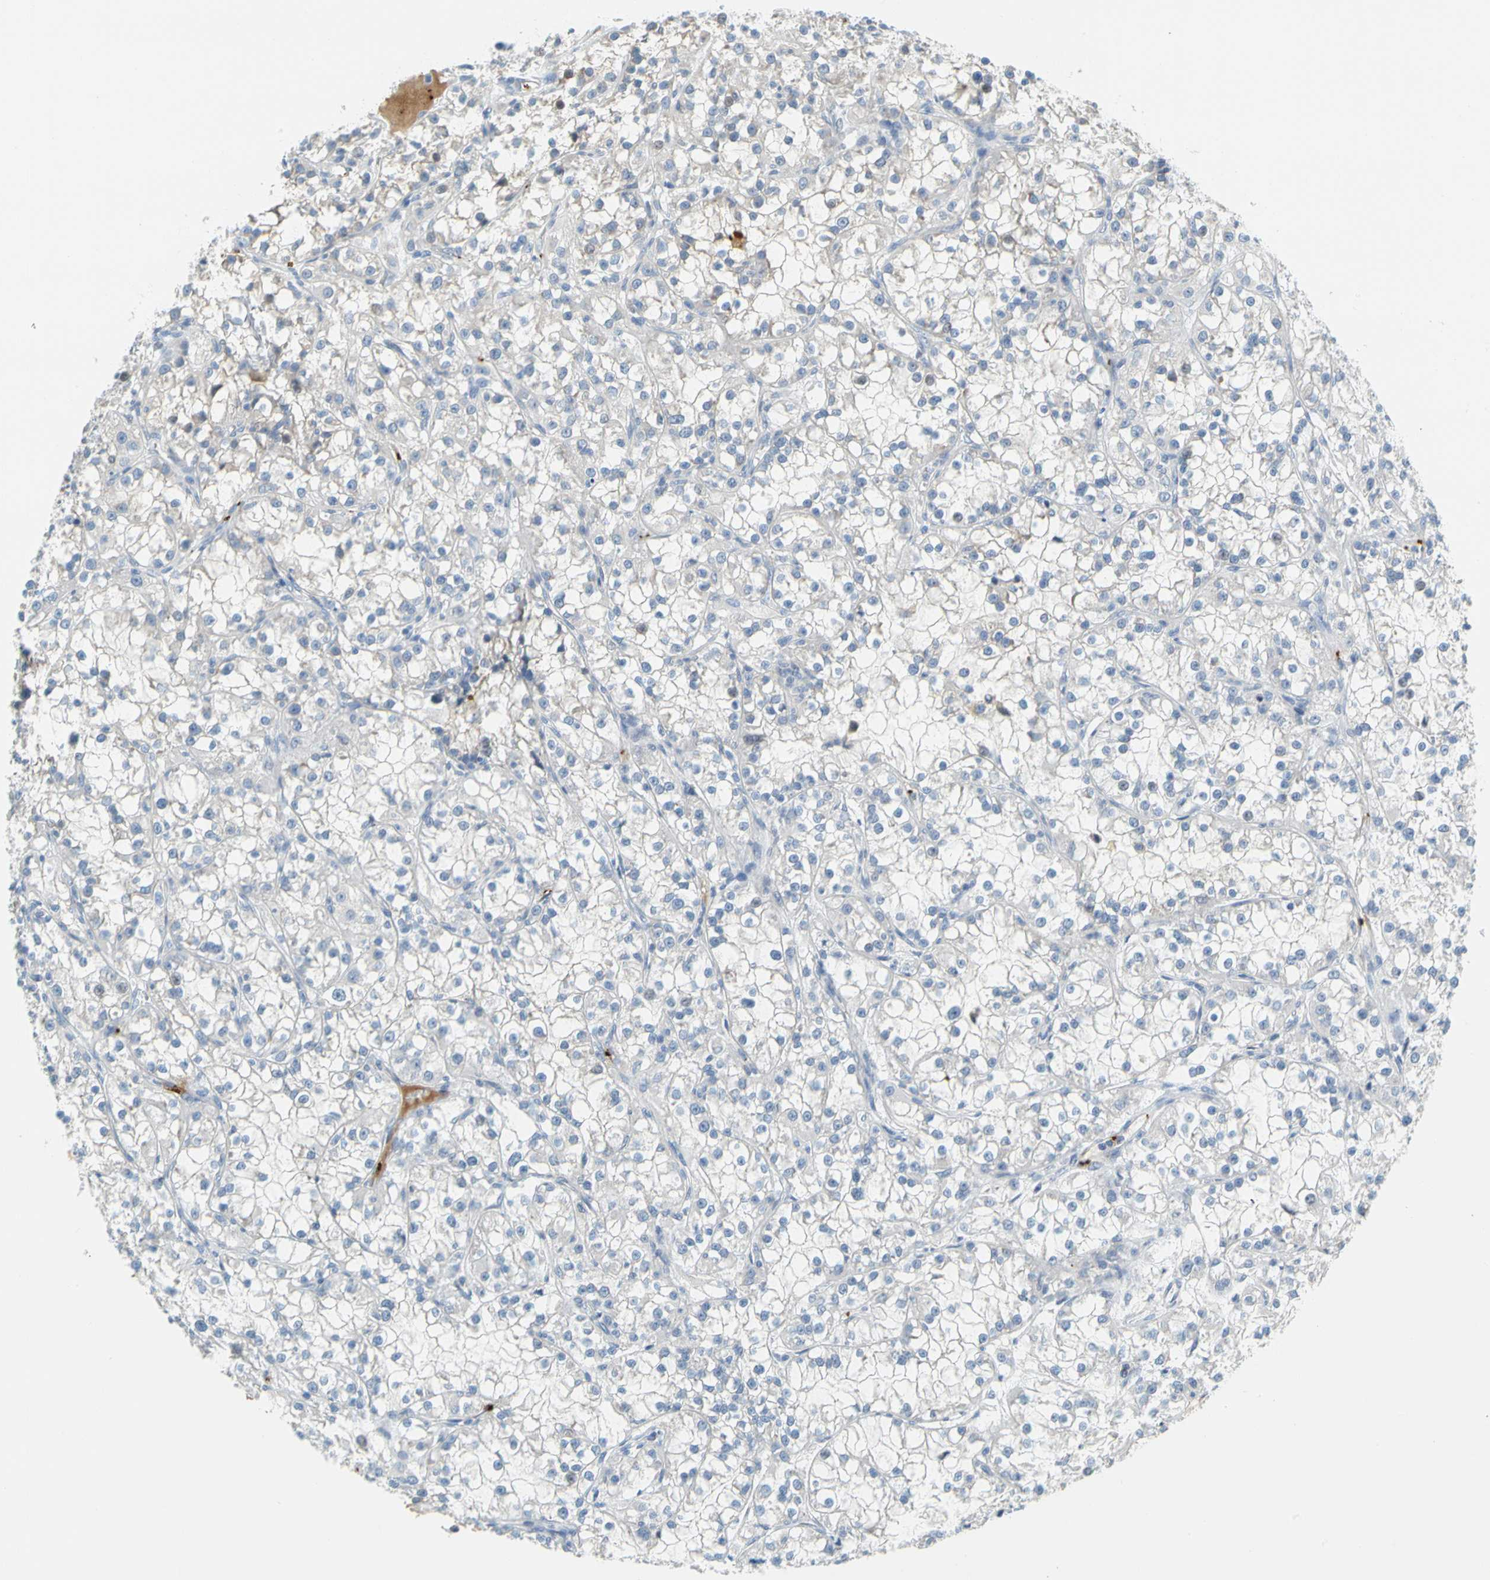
{"staining": {"intensity": "negative", "quantity": "none", "location": "none"}, "tissue": "renal cancer", "cell_type": "Tumor cells", "image_type": "cancer", "snomed": [{"axis": "morphology", "description": "Adenocarcinoma, NOS"}, {"axis": "topography", "description": "Kidney"}], "caption": "Immunohistochemistry image of human adenocarcinoma (renal) stained for a protein (brown), which demonstrates no staining in tumor cells. (DAB immunohistochemistry visualized using brightfield microscopy, high magnification).", "gene": "PPBP", "patient": {"sex": "female", "age": 52}}